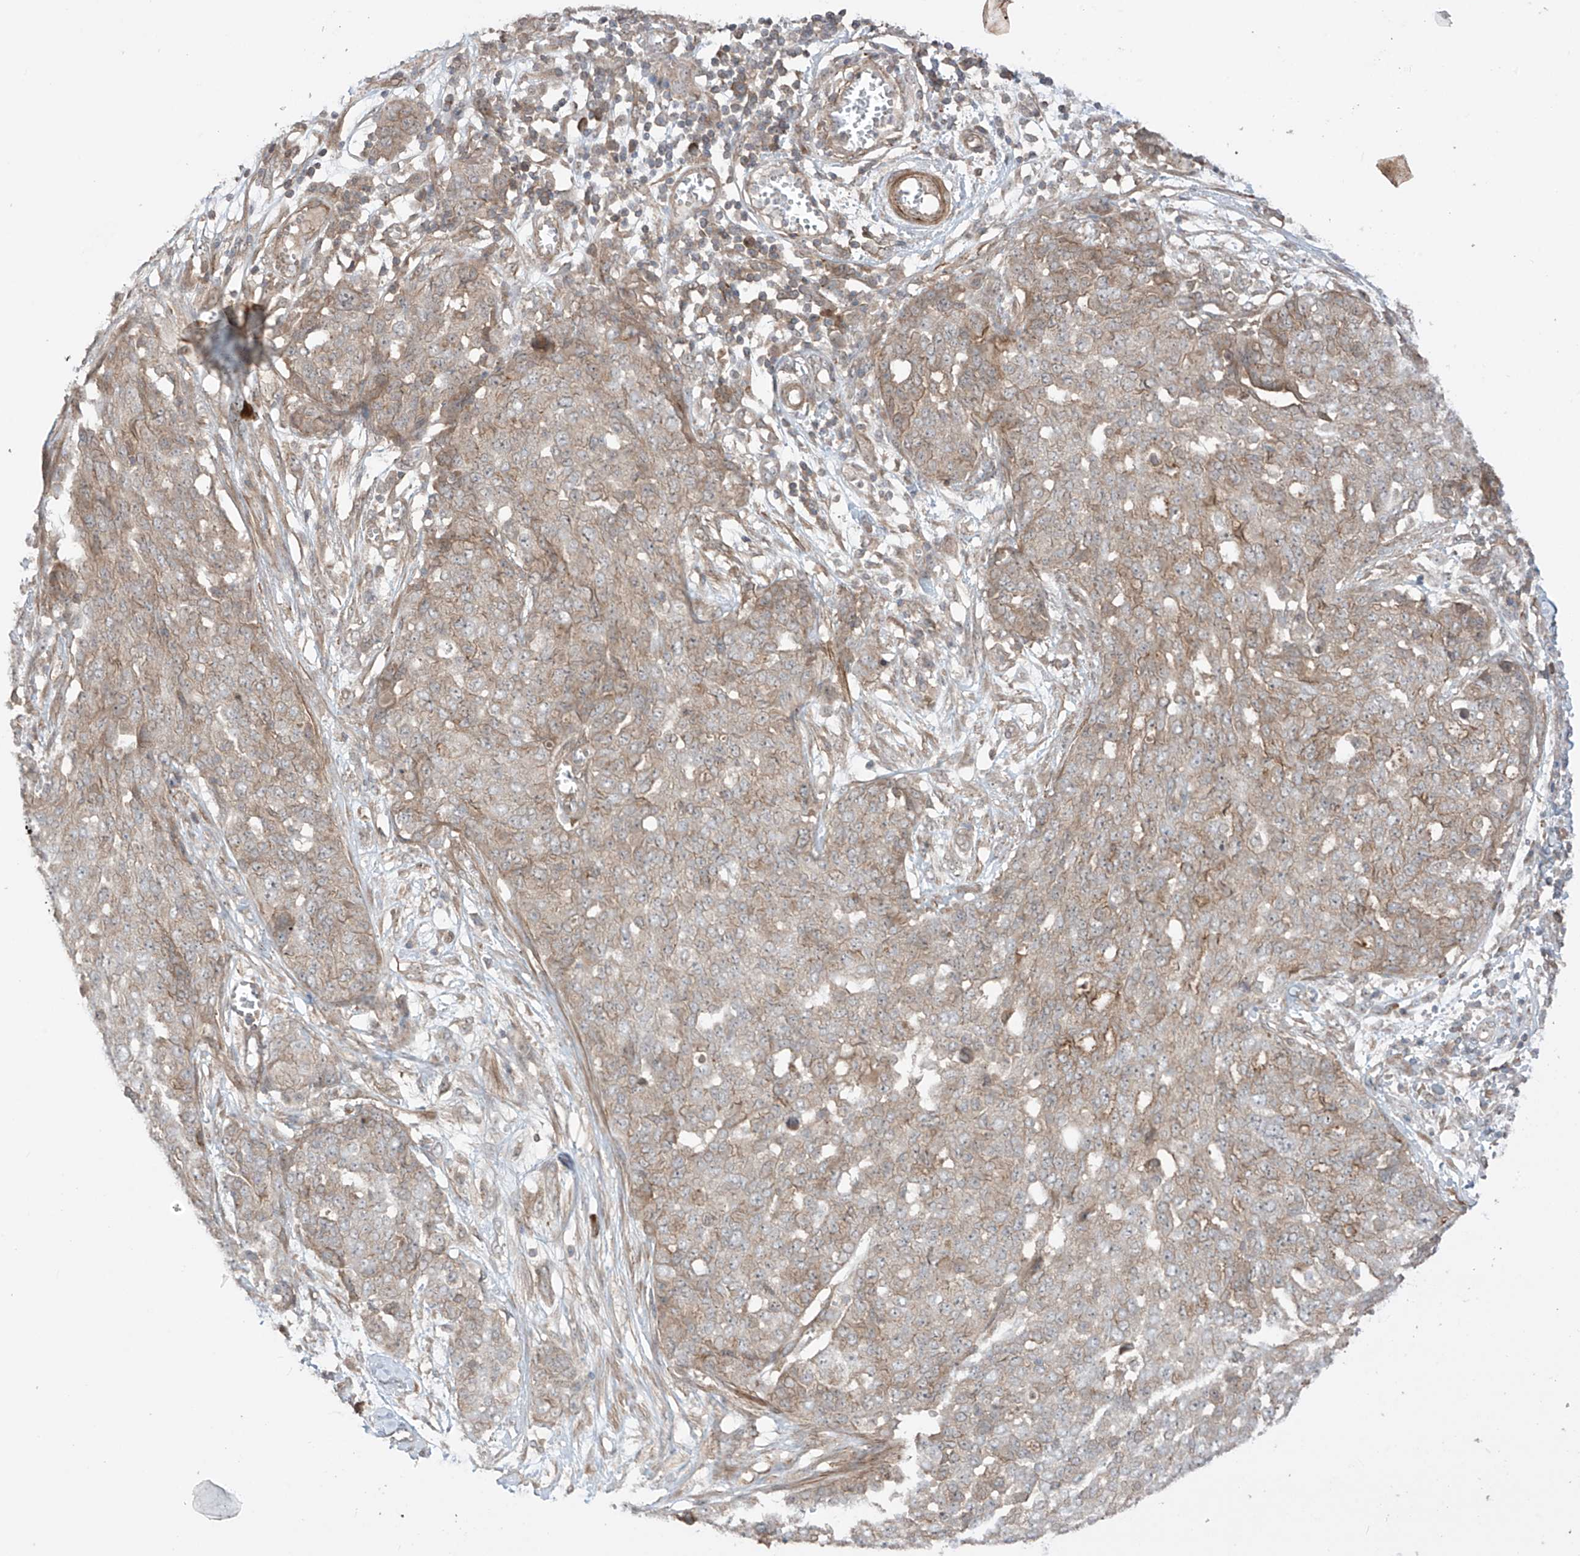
{"staining": {"intensity": "weak", "quantity": ">75%", "location": "cytoplasmic/membranous"}, "tissue": "ovarian cancer", "cell_type": "Tumor cells", "image_type": "cancer", "snomed": [{"axis": "morphology", "description": "Cystadenocarcinoma, serous, NOS"}, {"axis": "topography", "description": "Soft tissue"}, {"axis": "topography", "description": "Ovary"}], "caption": "Immunohistochemistry (IHC) staining of serous cystadenocarcinoma (ovarian), which demonstrates low levels of weak cytoplasmic/membranous positivity in approximately >75% of tumor cells indicating weak cytoplasmic/membranous protein expression. The staining was performed using DAB (3,3'-diaminobenzidine) (brown) for protein detection and nuclei were counterstained in hematoxylin (blue).", "gene": "LRRC74A", "patient": {"sex": "female", "age": 57}}